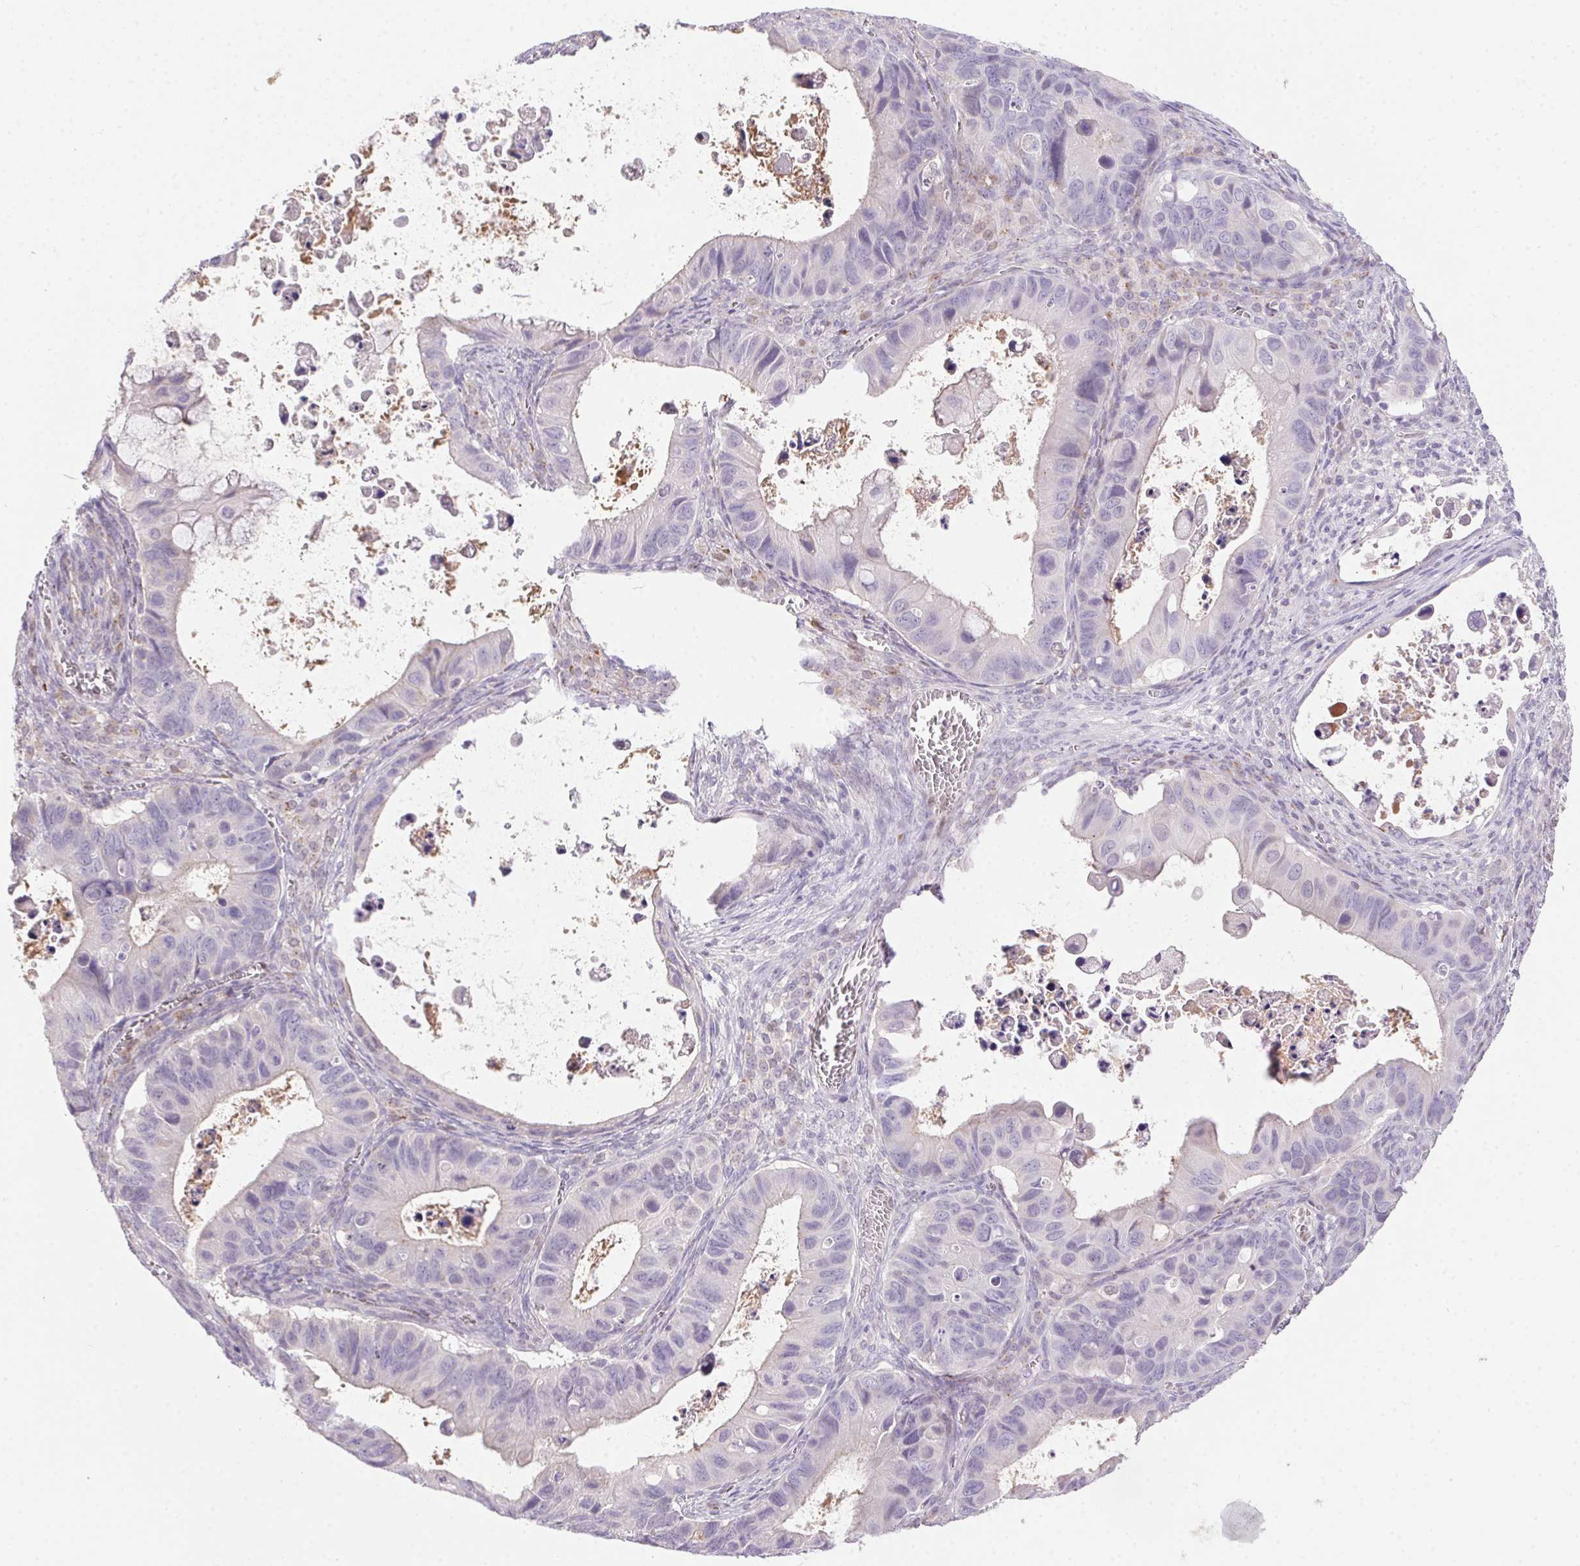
{"staining": {"intensity": "negative", "quantity": "none", "location": "none"}, "tissue": "ovarian cancer", "cell_type": "Tumor cells", "image_type": "cancer", "snomed": [{"axis": "morphology", "description": "Cystadenocarcinoma, mucinous, NOS"}, {"axis": "topography", "description": "Ovary"}], "caption": "Protein analysis of mucinous cystadenocarcinoma (ovarian) shows no significant staining in tumor cells.", "gene": "SP9", "patient": {"sex": "female", "age": 64}}